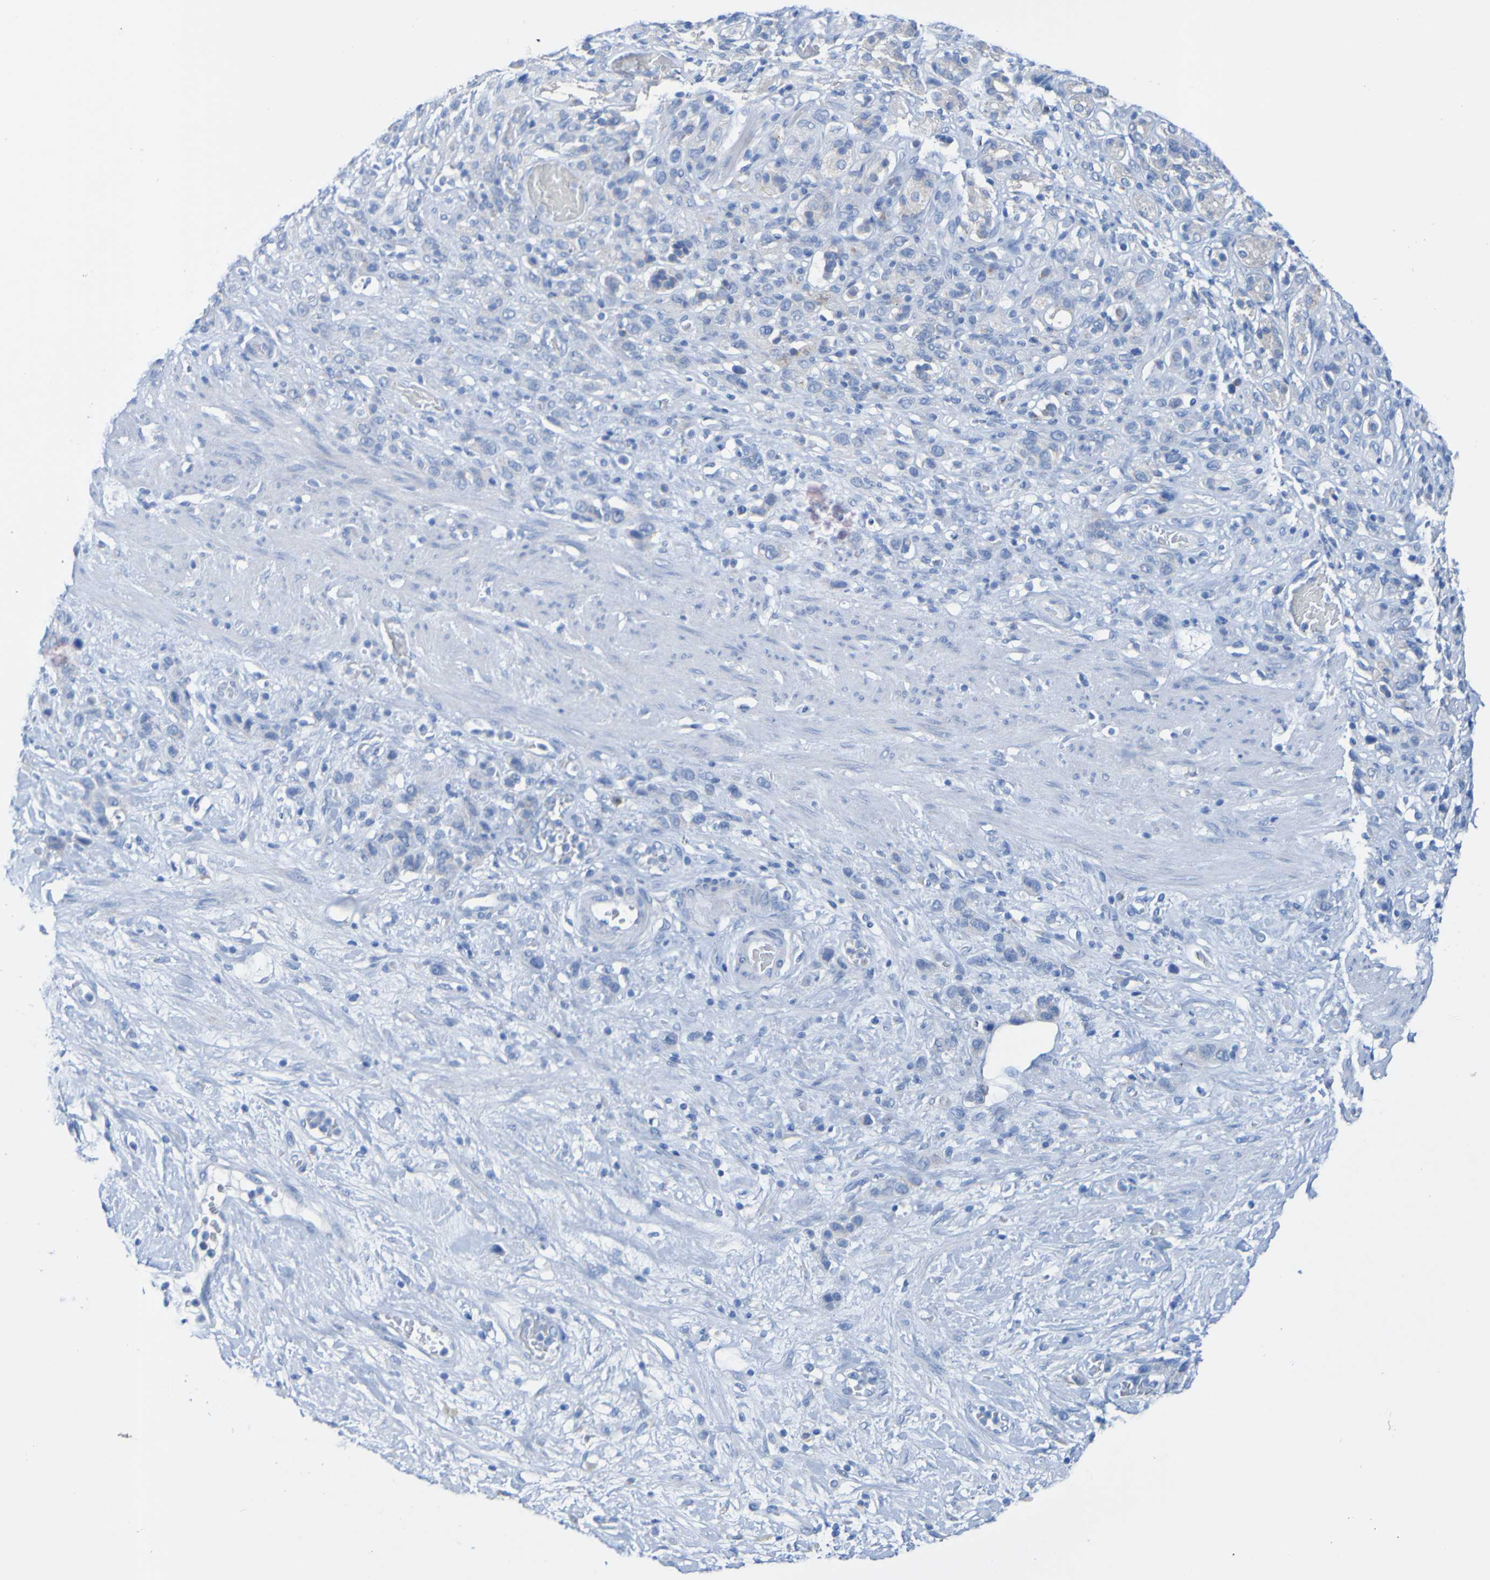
{"staining": {"intensity": "negative", "quantity": "none", "location": "none"}, "tissue": "stomach cancer", "cell_type": "Tumor cells", "image_type": "cancer", "snomed": [{"axis": "morphology", "description": "Adenocarcinoma, NOS"}, {"axis": "morphology", "description": "Adenocarcinoma, High grade"}, {"axis": "topography", "description": "Stomach, upper"}, {"axis": "topography", "description": "Stomach, lower"}], "caption": "The micrograph demonstrates no staining of tumor cells in stomach cancer.", "gene": "ACMSD", "patient": {"sex": "female", "age": 65}}